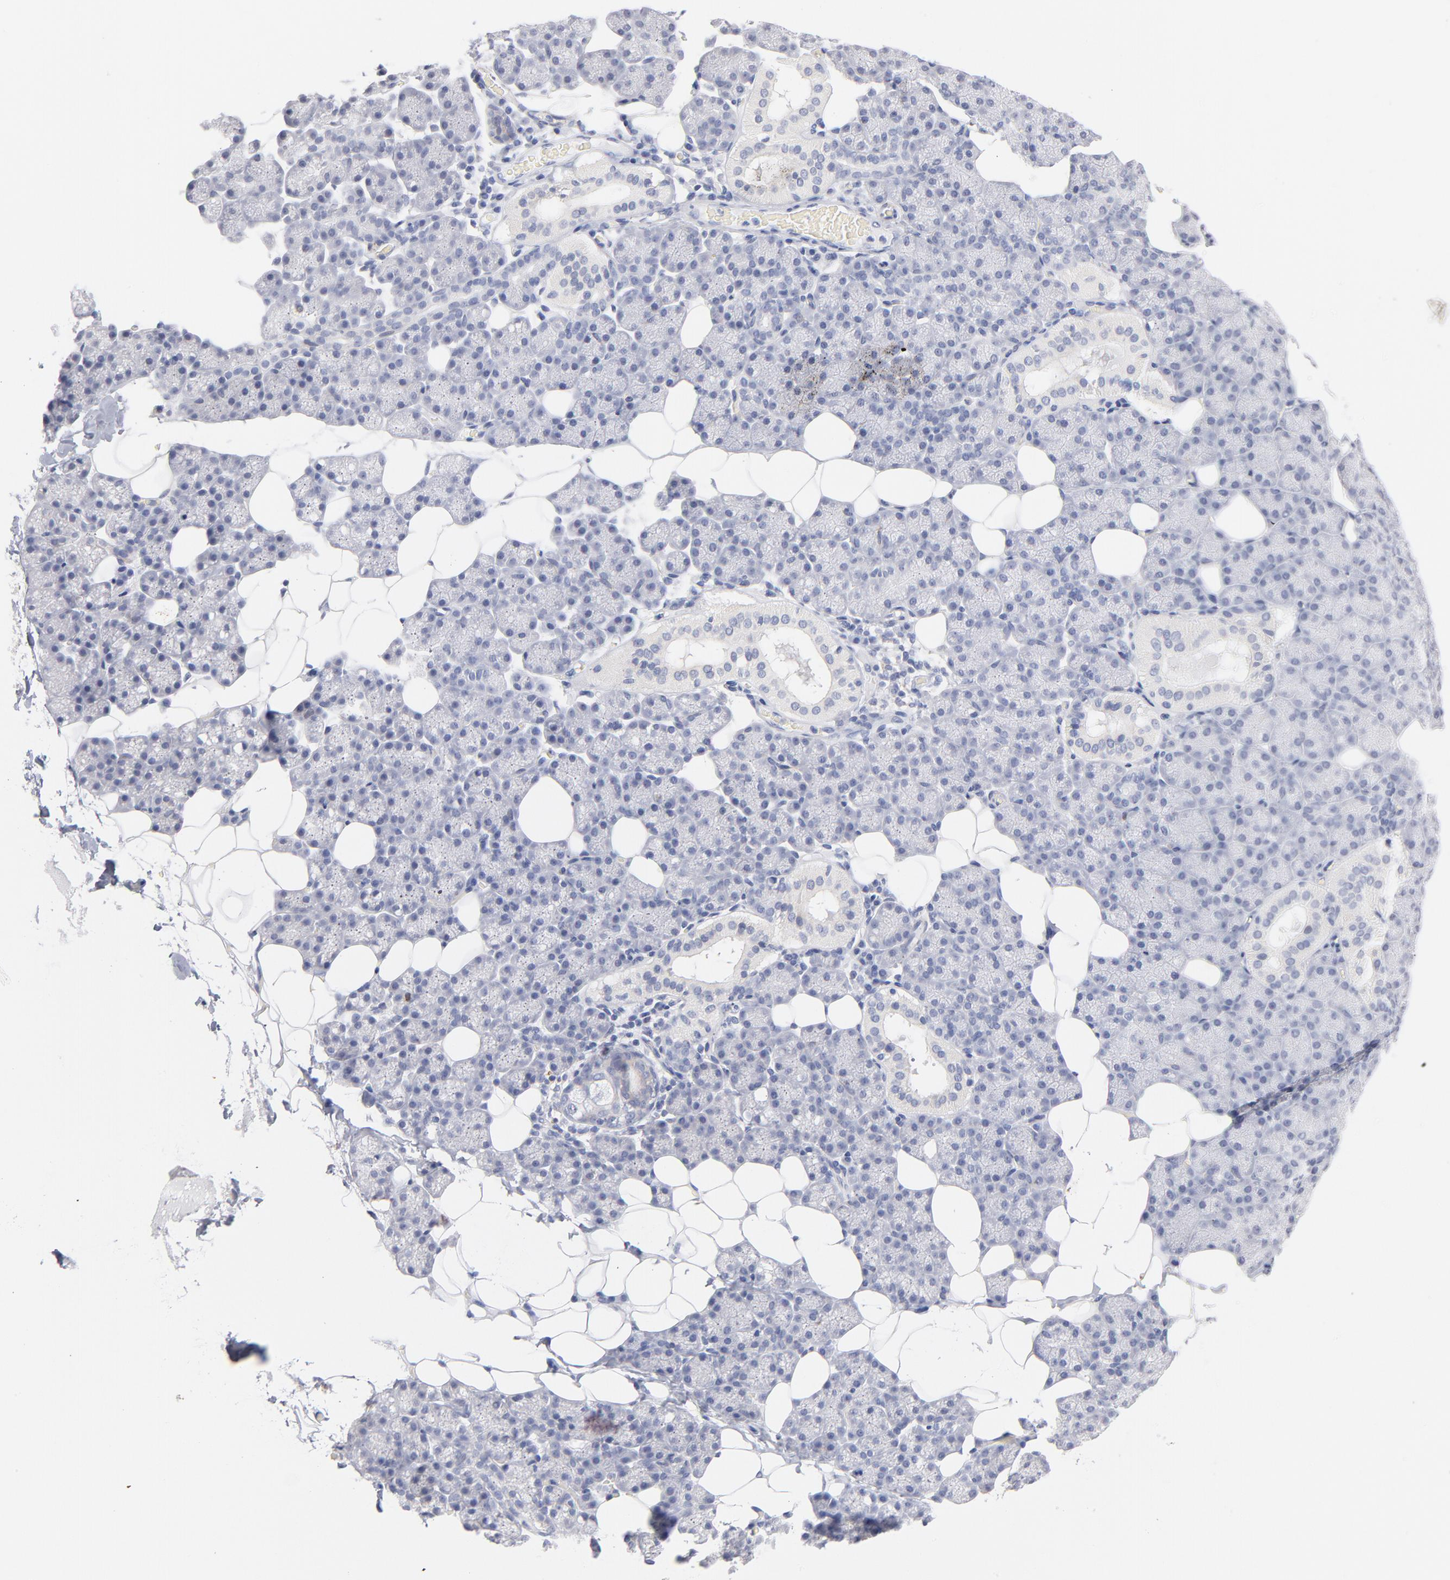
{"staining": {"intensity": "negative", "quantity": "none", "location": "none"}, "tissue": "salivary gland", "cell_type": "Glandular cells", "image_type": "normal", "snomed": [{"axis": "morphology", "description": "Normal tissue, NOS"}, {"axis": "topography", "description": "Lymph node"}, {"axis": "topography", "description": "Salivary gland"}], "caption": "Glandular cells are negative for protein expression in benign human salivary gland.", "gene": "MID1", "patient": {"sex": "male", "age": 8}}